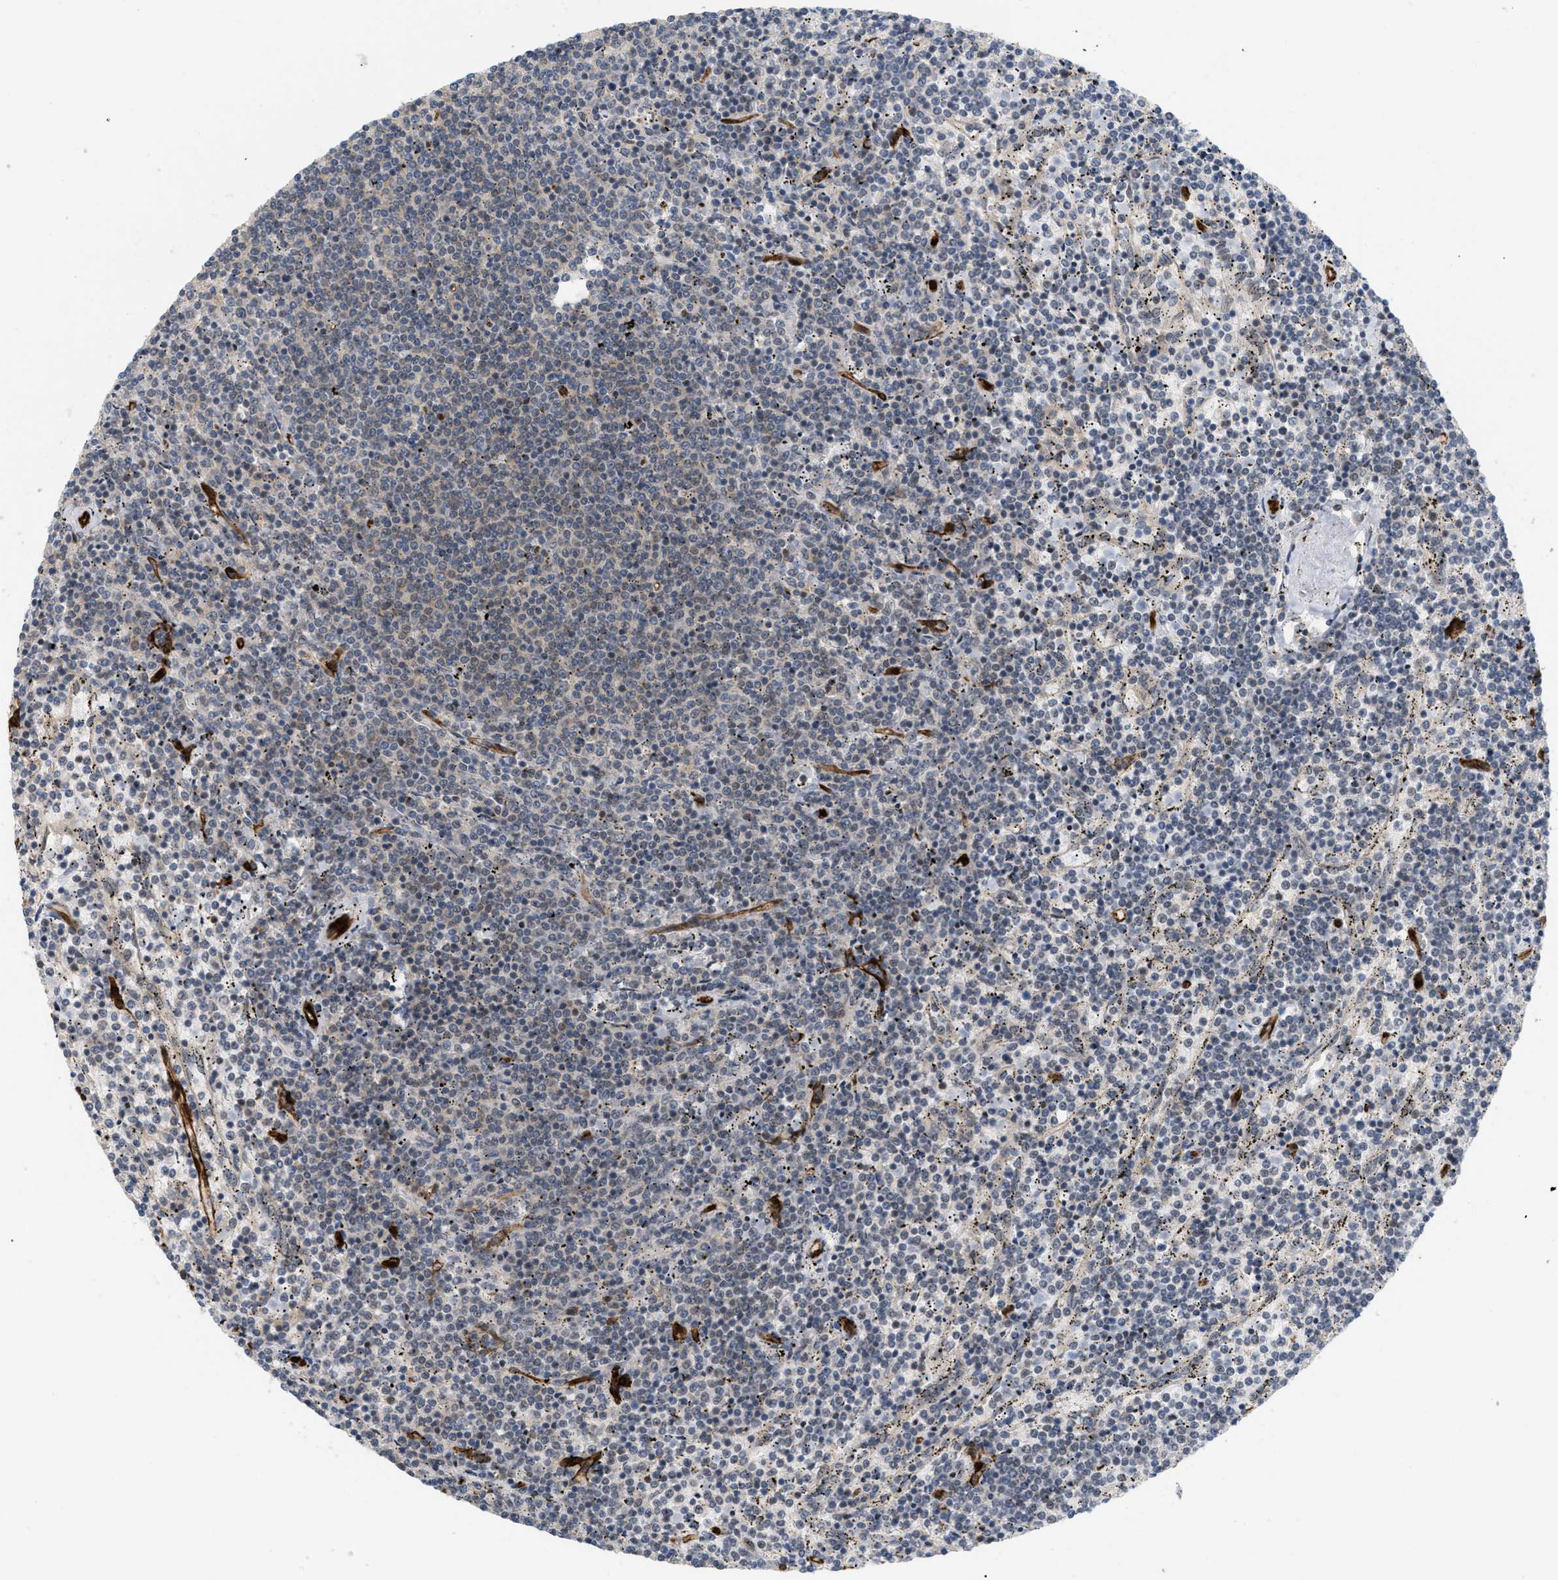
{"staining": {"intensity": "weak", "quantity": "<25%", "location": "cytoplasmic/membranous"}, "tissue": "lymphoma", "cell_type": "Tumor cells", "image_type": "cancer", "snomed": [{"axis": "morphology", "description": "Malignant lymphoma, non-Hodgkin's type, Low grade"}, {"axis": "topography", "description": "Spleen"}], "caption": "A histopathology image of human malignant lymphoma, non-Hodgkin's type (low-grade) is negative for staining in tumor cells. (Brightfield microscopy of DAB (3,3'-diaminobenzidine) IHC at high magnification).", "gene": "PALMD", "patient": {"sex": "female", "age": 50}}